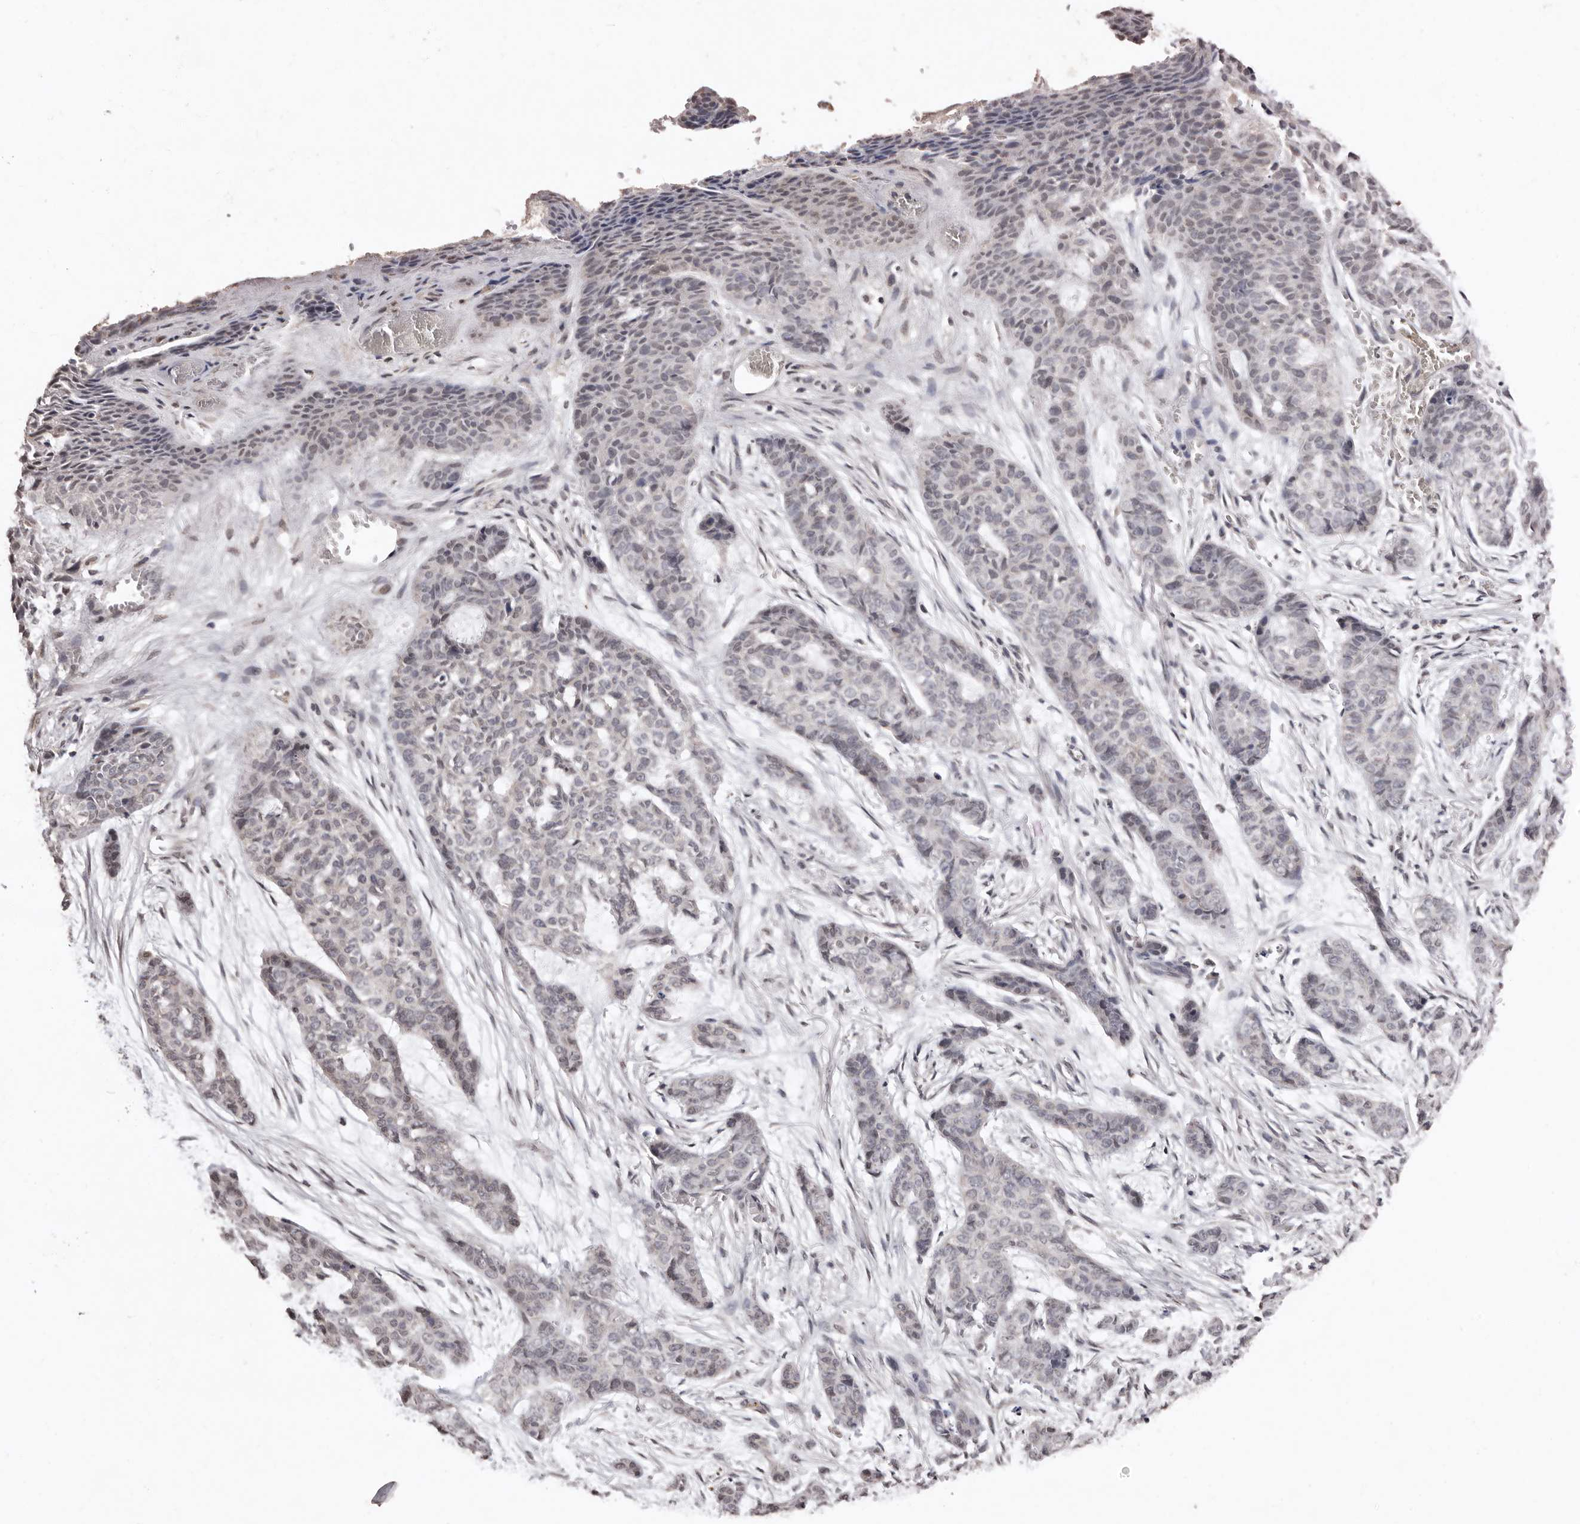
{"staining": {"intensity": "negative", "quantity": "none", "location": "none"}, "tissue": "skin cancer", "cell_type": "Tumor cells", "image_type": "cancer", "snomed": [{"axis": "morphology", "description": "Basal cell carcinoma"}, {"axis": "topography", "description": "Skin"}], "caption": "Histopathology image shows no protein expression in tumor cells of skin basal cell carcinoma tissue.", "gene": "SULT1E1", "patient": {"sex": "female", "age": 64}}